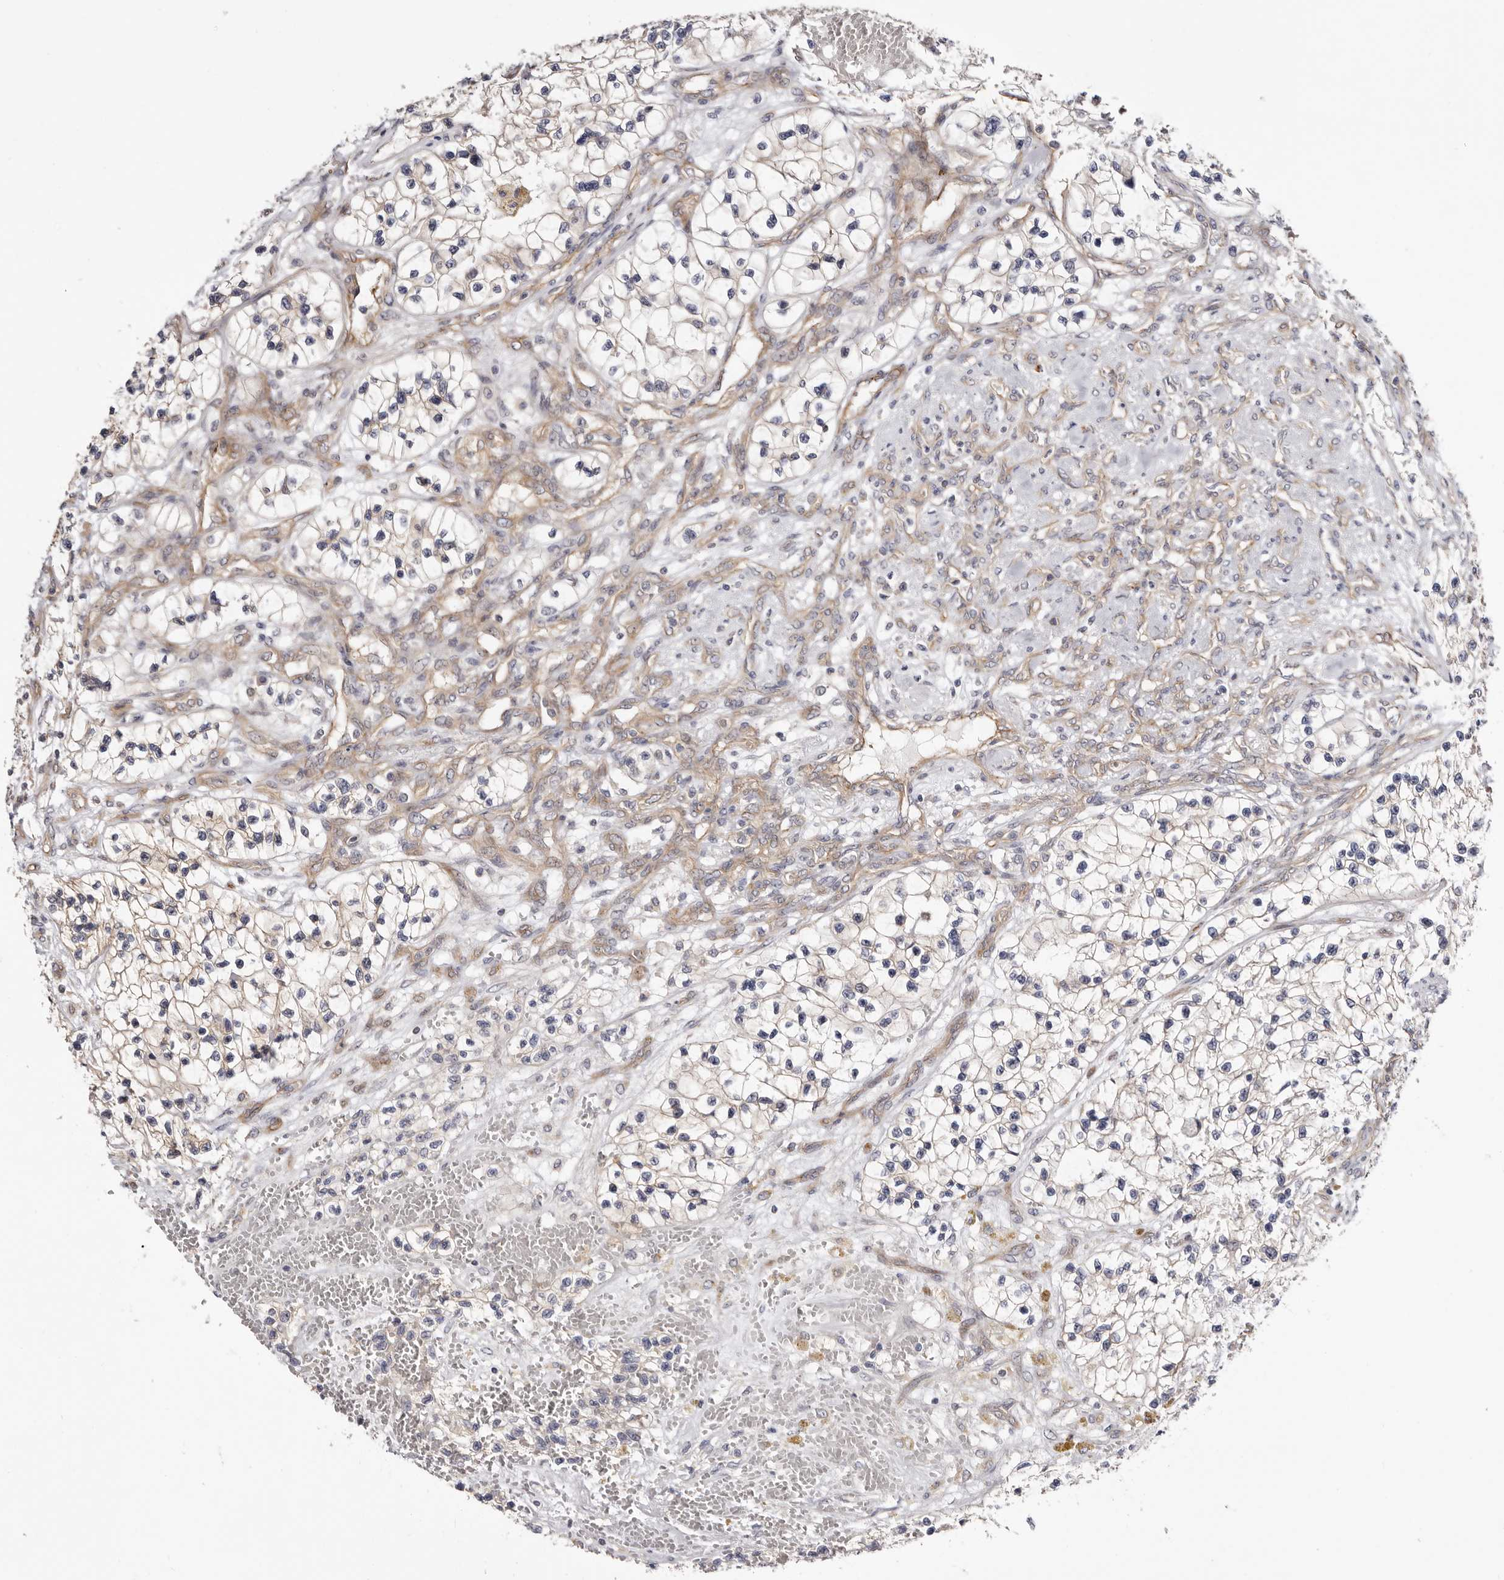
{"staining": {"intensity": "moderate", "quantity": "25%-75%", "location": "cytoplasmic/membranous"}, "tissue": "renal cancer", "cell_type": "Tumor cells", "image_type": "cancer", "snomed": [{"axis": "morphology", "description": "Adenocarcinoma, NOS"}, {"axis": "topography", "description": "Kidney"}], "caption": "Immunohistochemical staining of renal cancer displays medium levels of moderate cytoplasmic/membranous protein positivity in approximately 25%-75% of tumor cells.", "gene": "PANK4", "patient": {"sex": "female", "age": 57}}